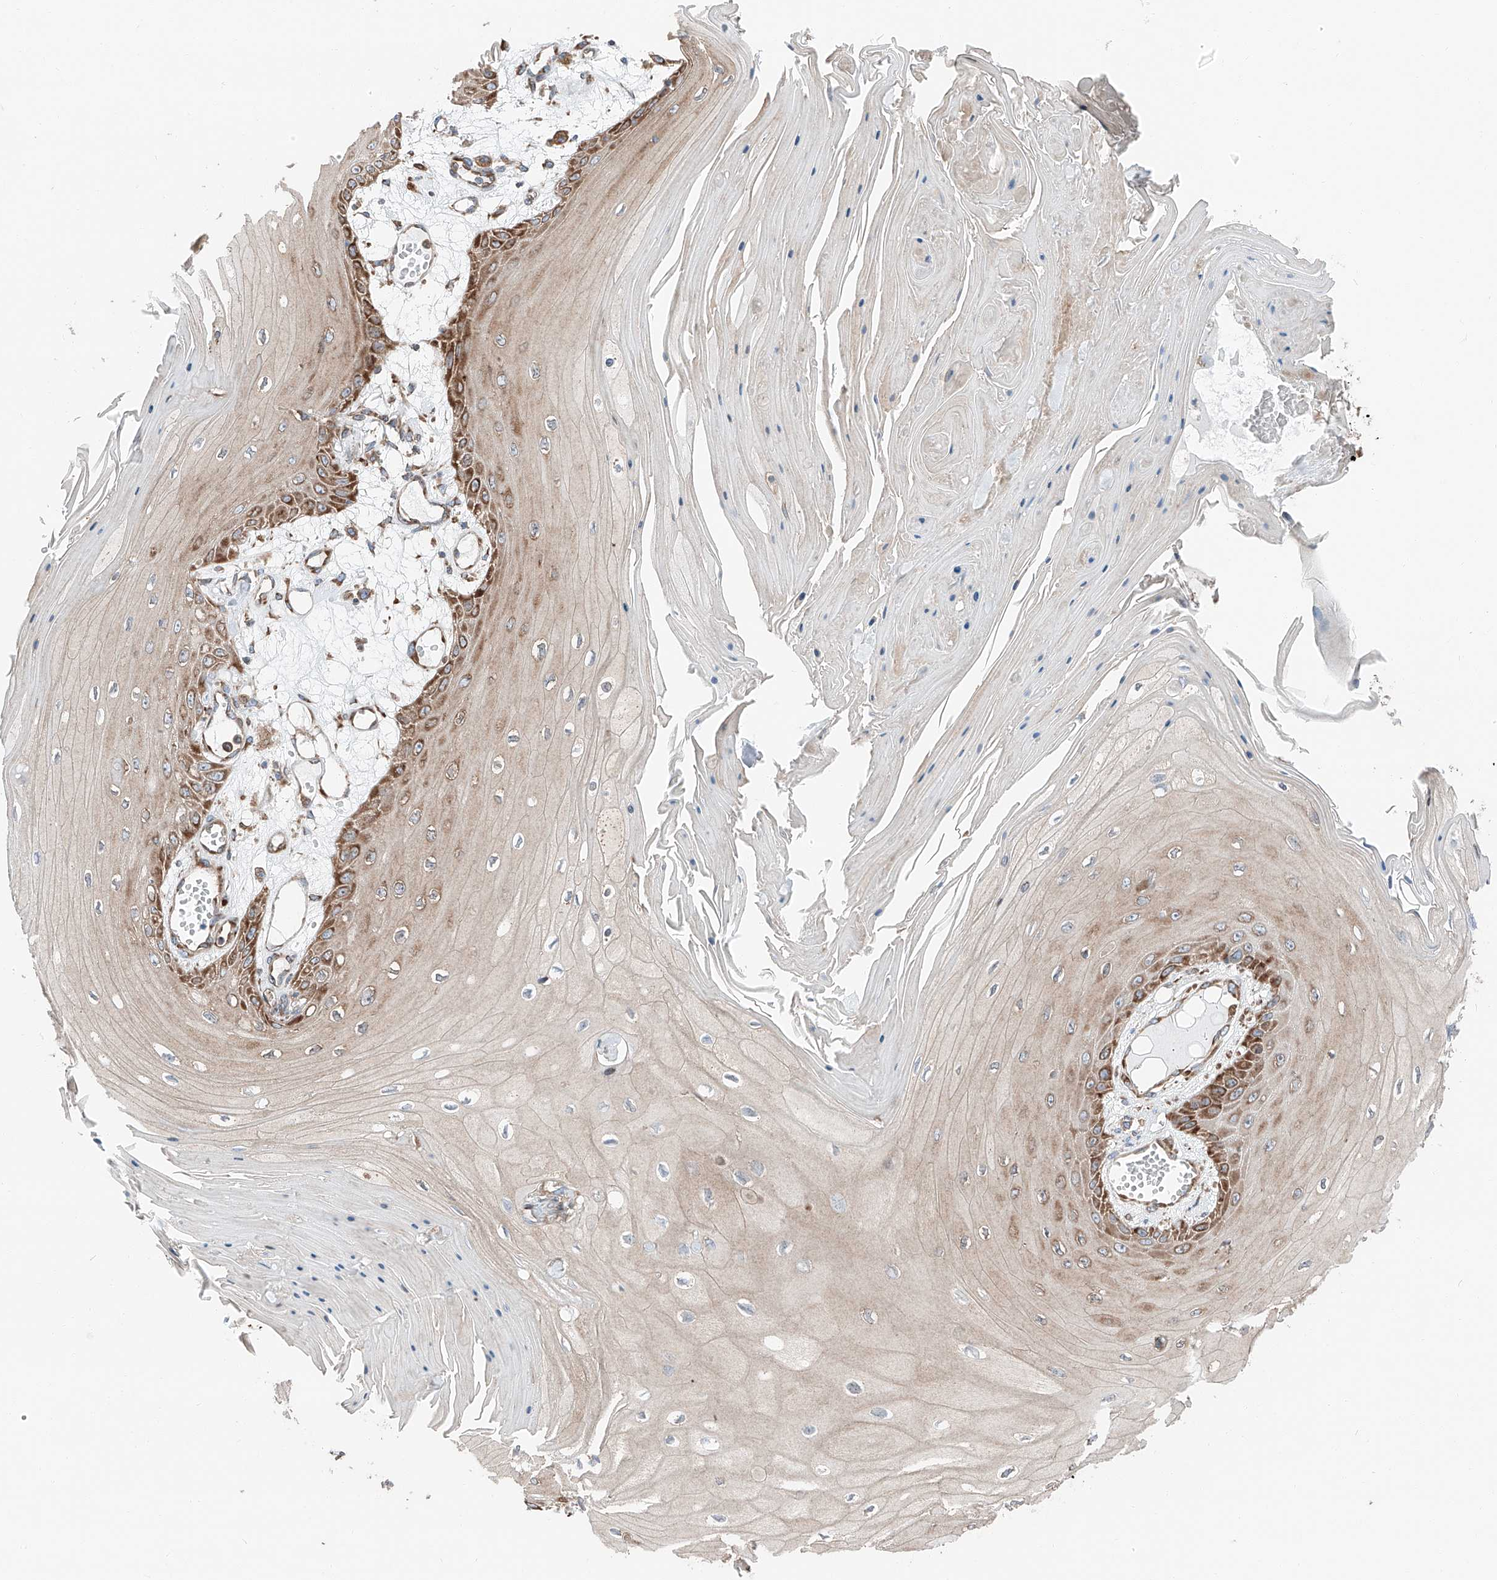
{"staining": {"intensity": "moderate", "quantity": "<25%", "location": "cytoplasmic/membranous"}, "tissue": "skin cancer", "cell_type": "Tumor cells", "image_type": "cancer", "snomed": [{"axis": "morphology", "description": "Squamous cell carcinoma, NOS"}, {"axis": "topography", "description": "Skin"}], "caption": "Immunohistochemistry (IHC) photomicrograph of neoplastic tissue: human skin cancer (squamous cell carcinoma) stained using IHC demonstrates low levels of moderate protein expression localized specifically in the cytoplasmic/membranous of tumor cells, appearing as a cytoplasmic/membranous brown color.", "gene": "ZC3H15", "patient": {"sex": "male", "age": 74}}